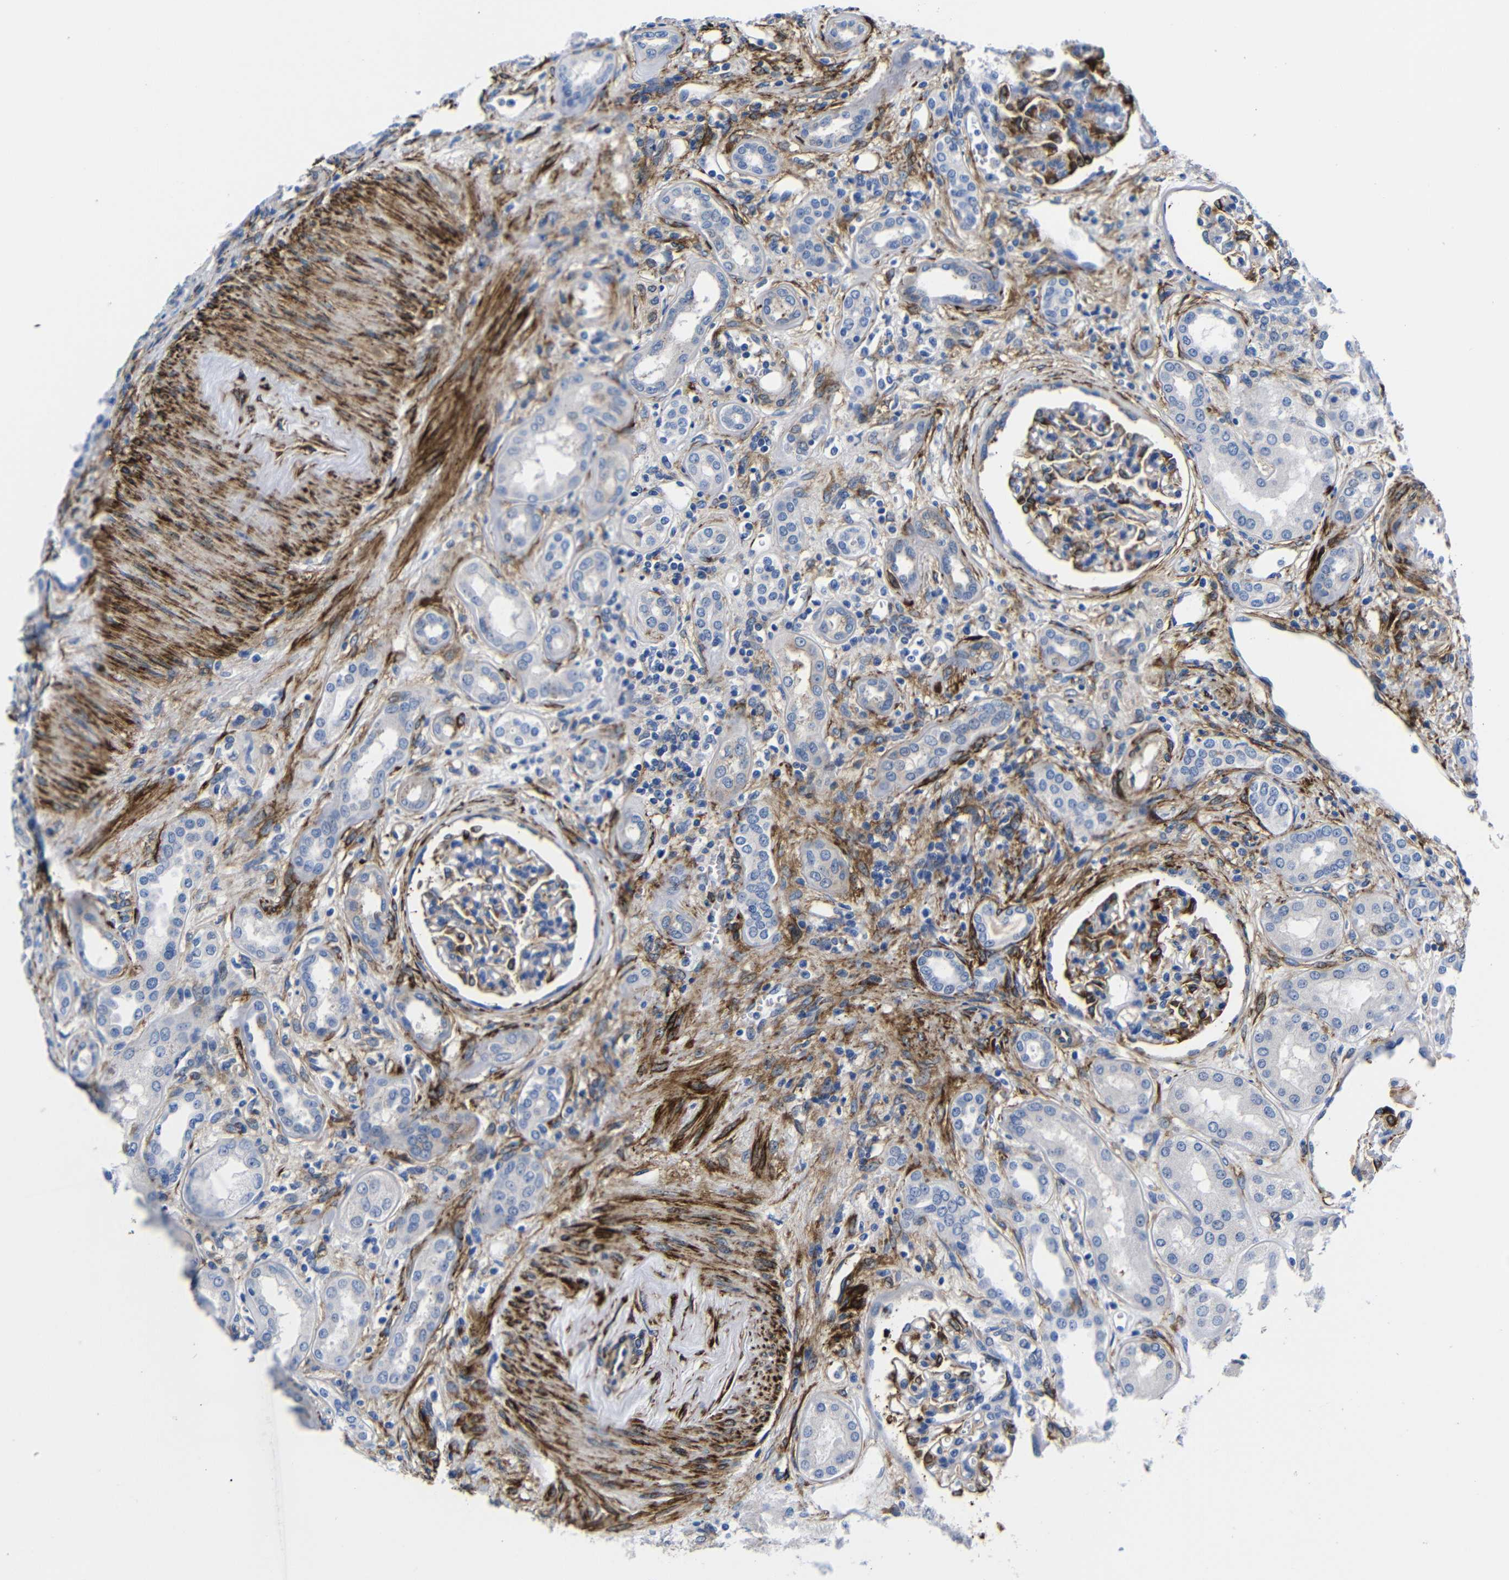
{"staining": {"intensity": "strong", "quantity": "<25%", "location": "cytoplasmic/membranous"}, "tissue": "kidney", "cell_type": "Cells in glomeruli", "image_type": "normal", "snomed": [{"axis": "morphology", "description": "Normal tissue, NOS"}, {"axis": "topography", "description": "Kidney"}], "caption": "Protein positivity by IHC shows strong cytoplasmic/membranous expression in approximately <25% of cells in glomeruli in normal kidney. The staining was performed using DAB to visualize the protein expression in brown, while the nuclei were stained in blue with hematoxylin (Magnification: 20x).", "gene": "LRIG1", "patient": {"sex": "male", "age": 59}}